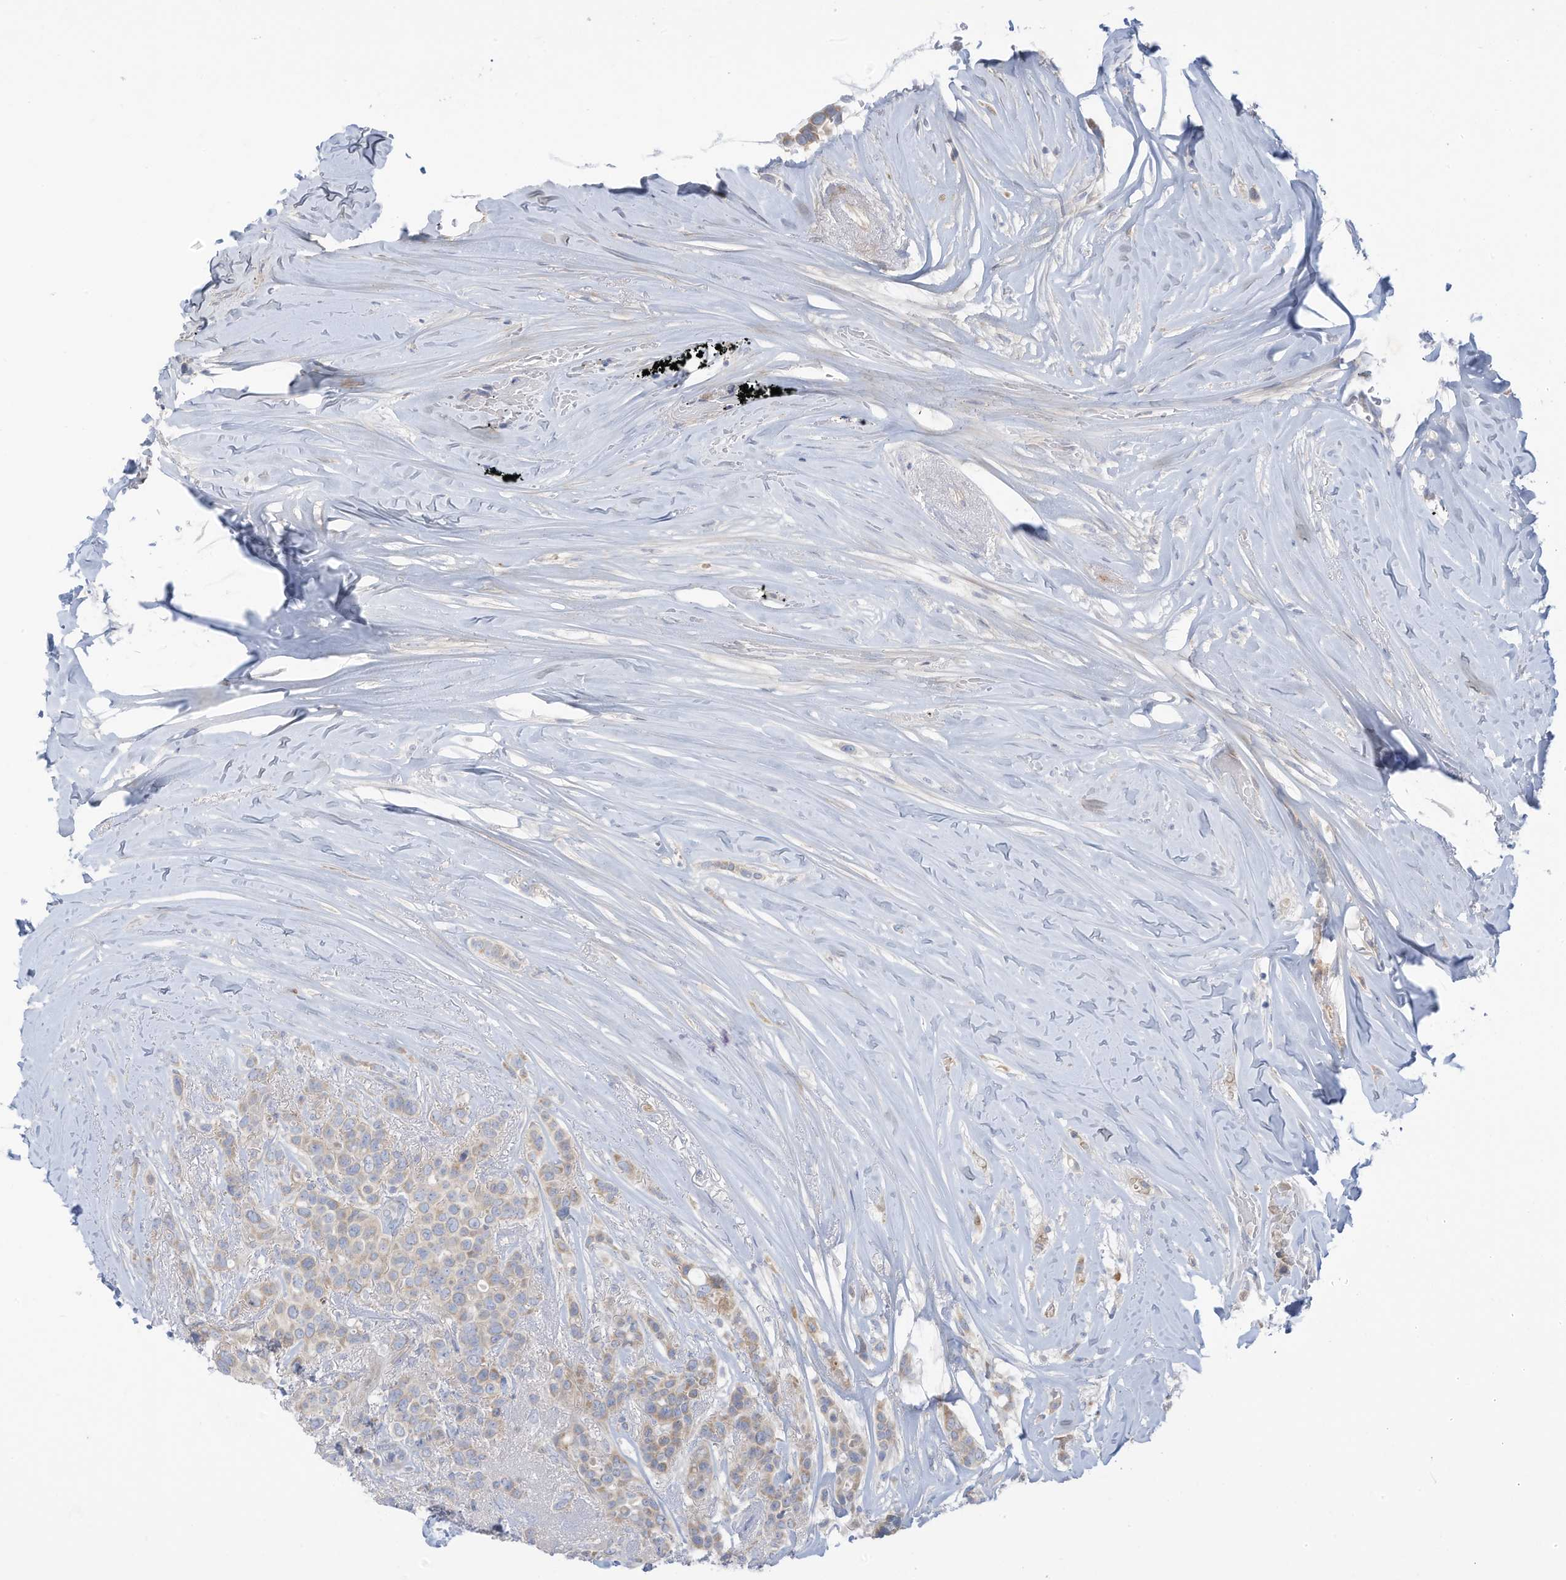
{"staining": {"intensity": "weak", "quantity": "25%-75%", "location": "cytoplasmic/membranous"}, "tissue": "breast cancer", "cell_type": "Tumor cells", "image_type": "cancer", "snomed": [{"axis": "morphology", "description": "Lobular carcinoma"}, {"axis": "topography", "description": "Breast"}], "caption": "A low amount of weak cytoplasmic/membranous positivity is seen in about 25%-75% of tumor cells in breast cancer (lobular carcinoma) tissue.", "gene": "TRMT2B", "patient": {"sex": "female", "age": 51}}